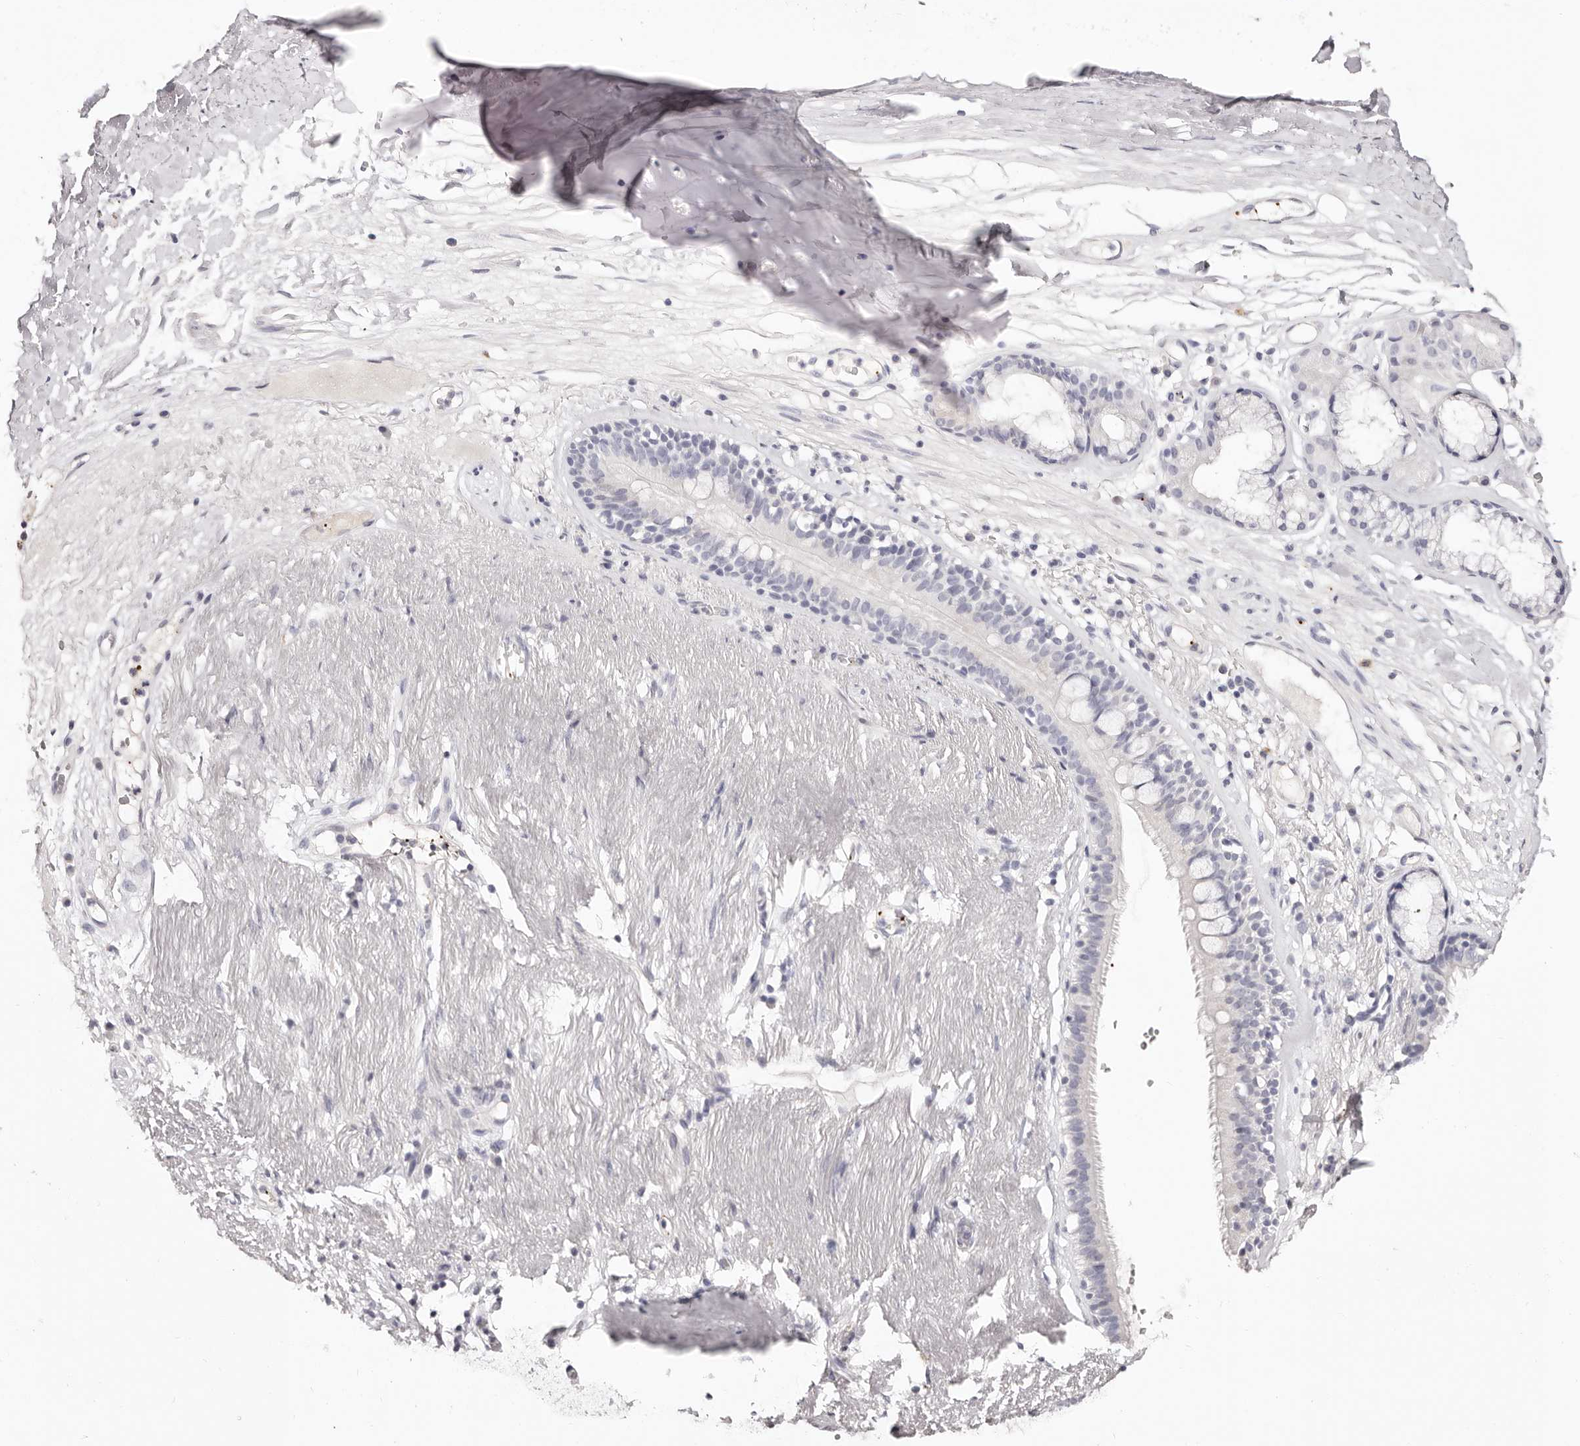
{"staining": {"intensity": "negative", "quantity": "none", "location": "none"}, "tissue": "adipose tissue", "cell_type": "Adipocytes", "image_type": "normal", "snomed": [{"axis": "morphology", "description": "Normal tissue, NOS"}, {"axis": "topography", "description": "Cartilage tissue"}], "caption": "An immunohistochemistry (IHC) photomicrograph of normal adipose tissue is shown. There is no staining in adipocytes of adipose tissue.", "gene": "PF4", "patient": {"sex": "female", "age": 63}}